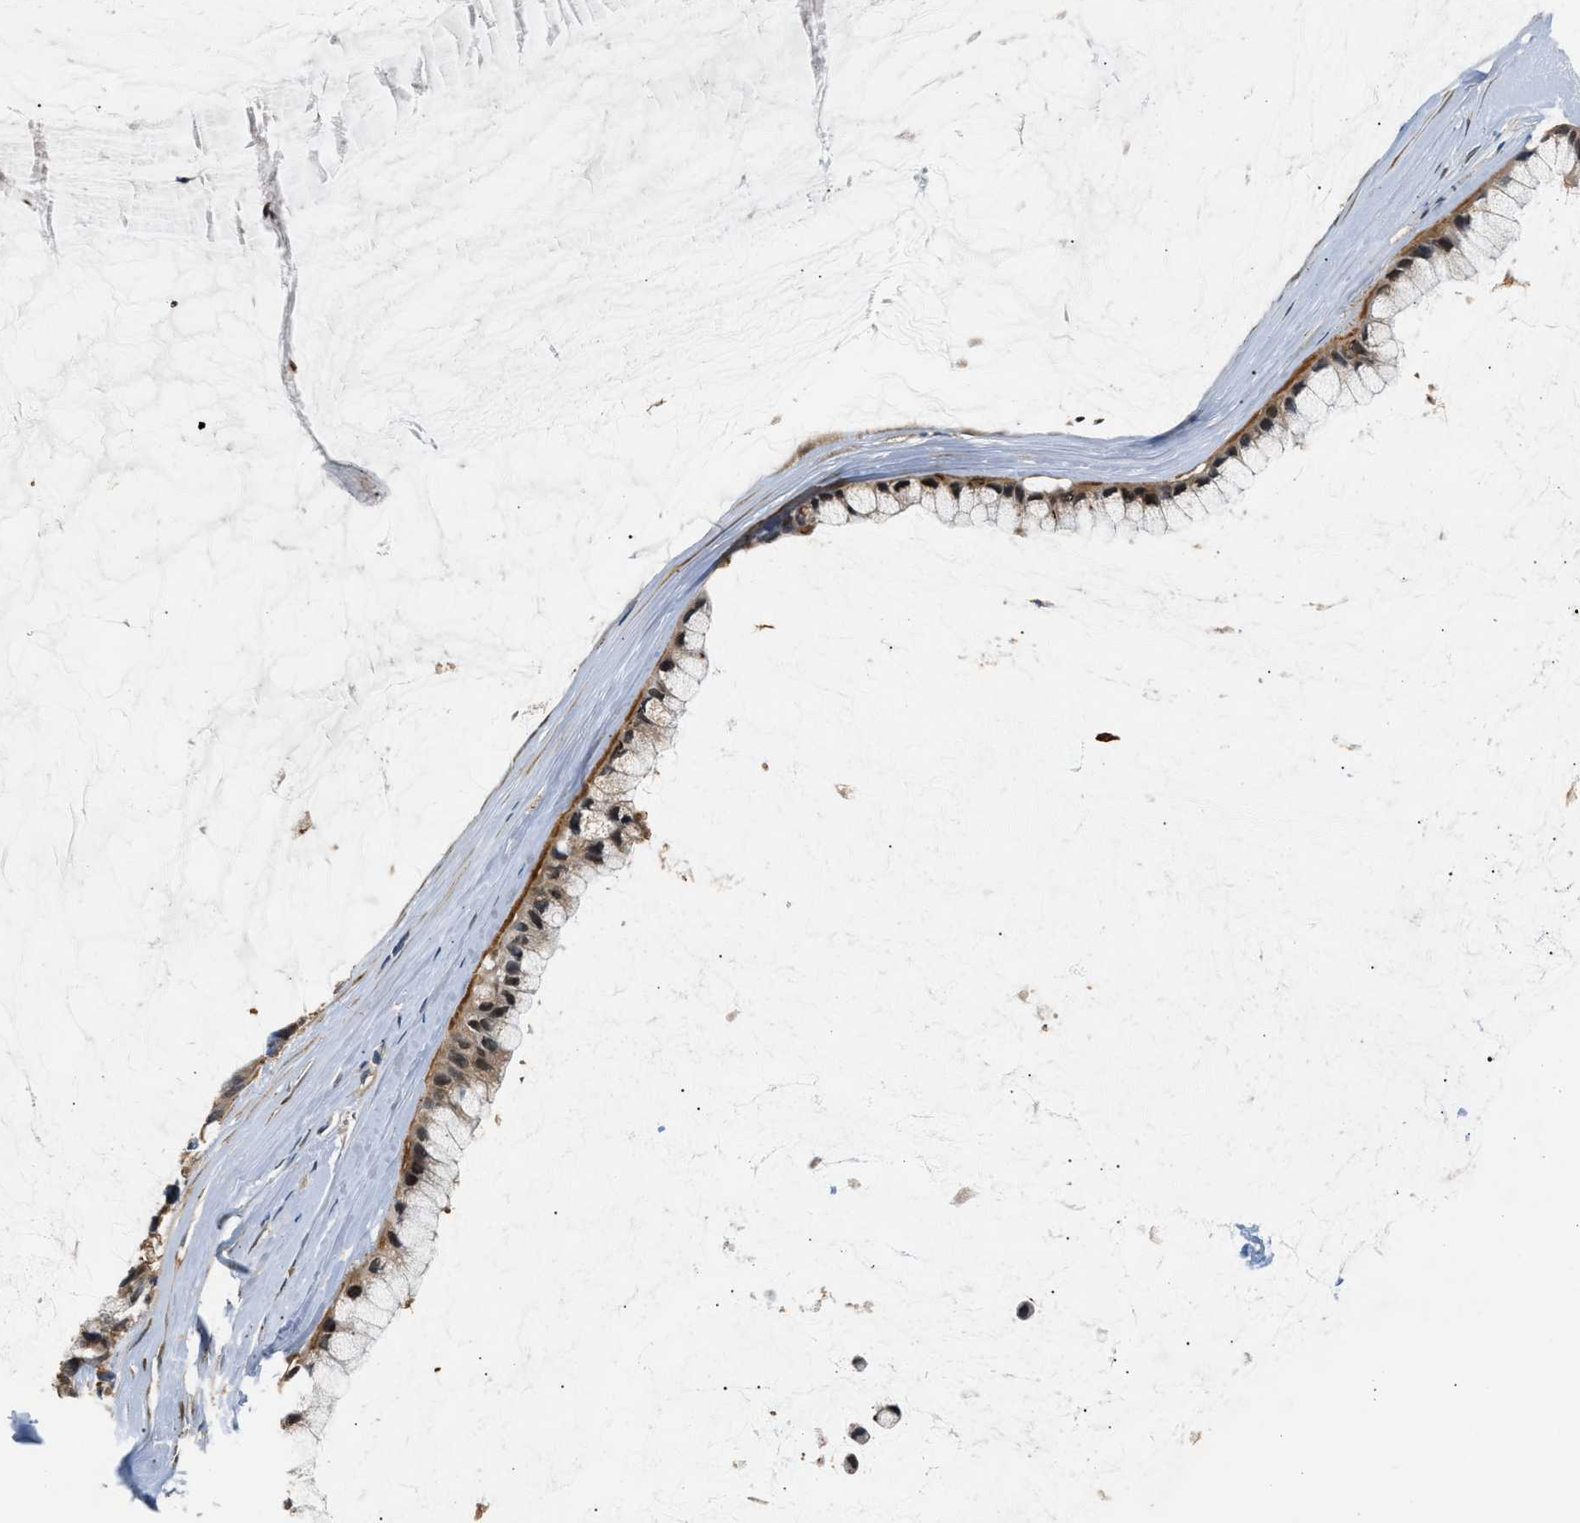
{"staining": {"intensity": "moderate", "quantity": ">75%", "location": "cytoplasmic/membranous,nuclear"}, "tissue": "ovarian cancer", "cell_type": "Tumor cells", "image_type": "cancer", "snomed": [{"axis": "morphology", "description": "Cystadenocarcinoma, mucinous, NOS"}, {"axis": "topography", "description": "Ovary"}], "caption": "Moderate cytoplasmic/membranous and nuclear staining for a protein is present in about >75% of tumor cells of mucinous cystadenocarcinoma (ovarian) using immunohistochemistry (IHC).", "gene": "LARP6", "patient": {"sex": "female", "age": 39}}